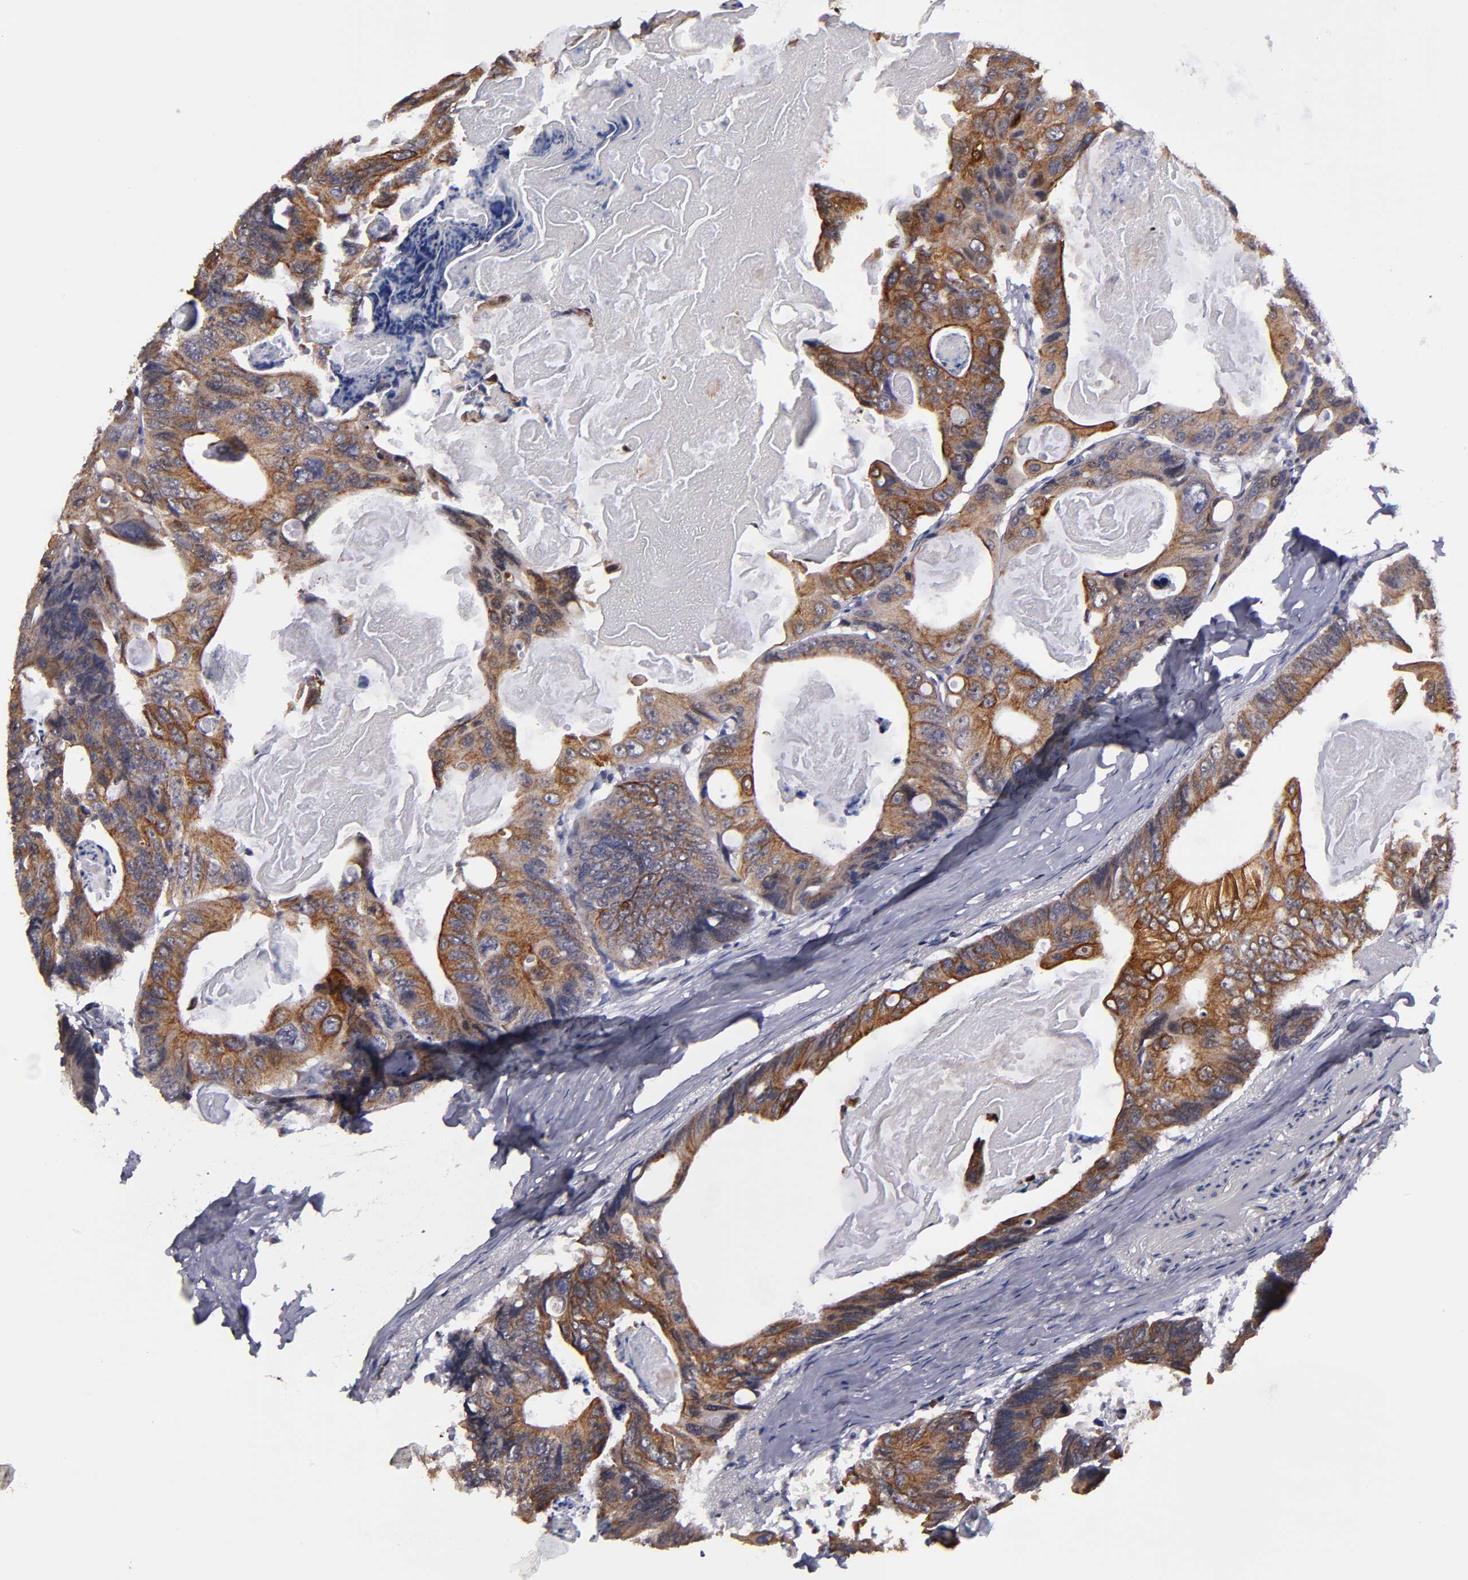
{"staining": {"intensity": "moderate", "quantity": ">75%", "location": "cytoplasmic/membranous,nuclear"}, "tissue": "colorectal cancer", "cell_type": "Tumor cells", "image_type": "cancer", "snomed": [{"axis": "morphology", "description": "Adenocarcinoma, NOS"}, {"axis": "topography", "description": "Colon"}], "caption": "Moderate cytoplasmic/membranous and nuclear expression for a protein is present in about >75% of tumor cells of colorectal cancer using immunohistochemistry (IHC).", "gene": "DDX24", "patient": {"sex": "female", "age": 55}}